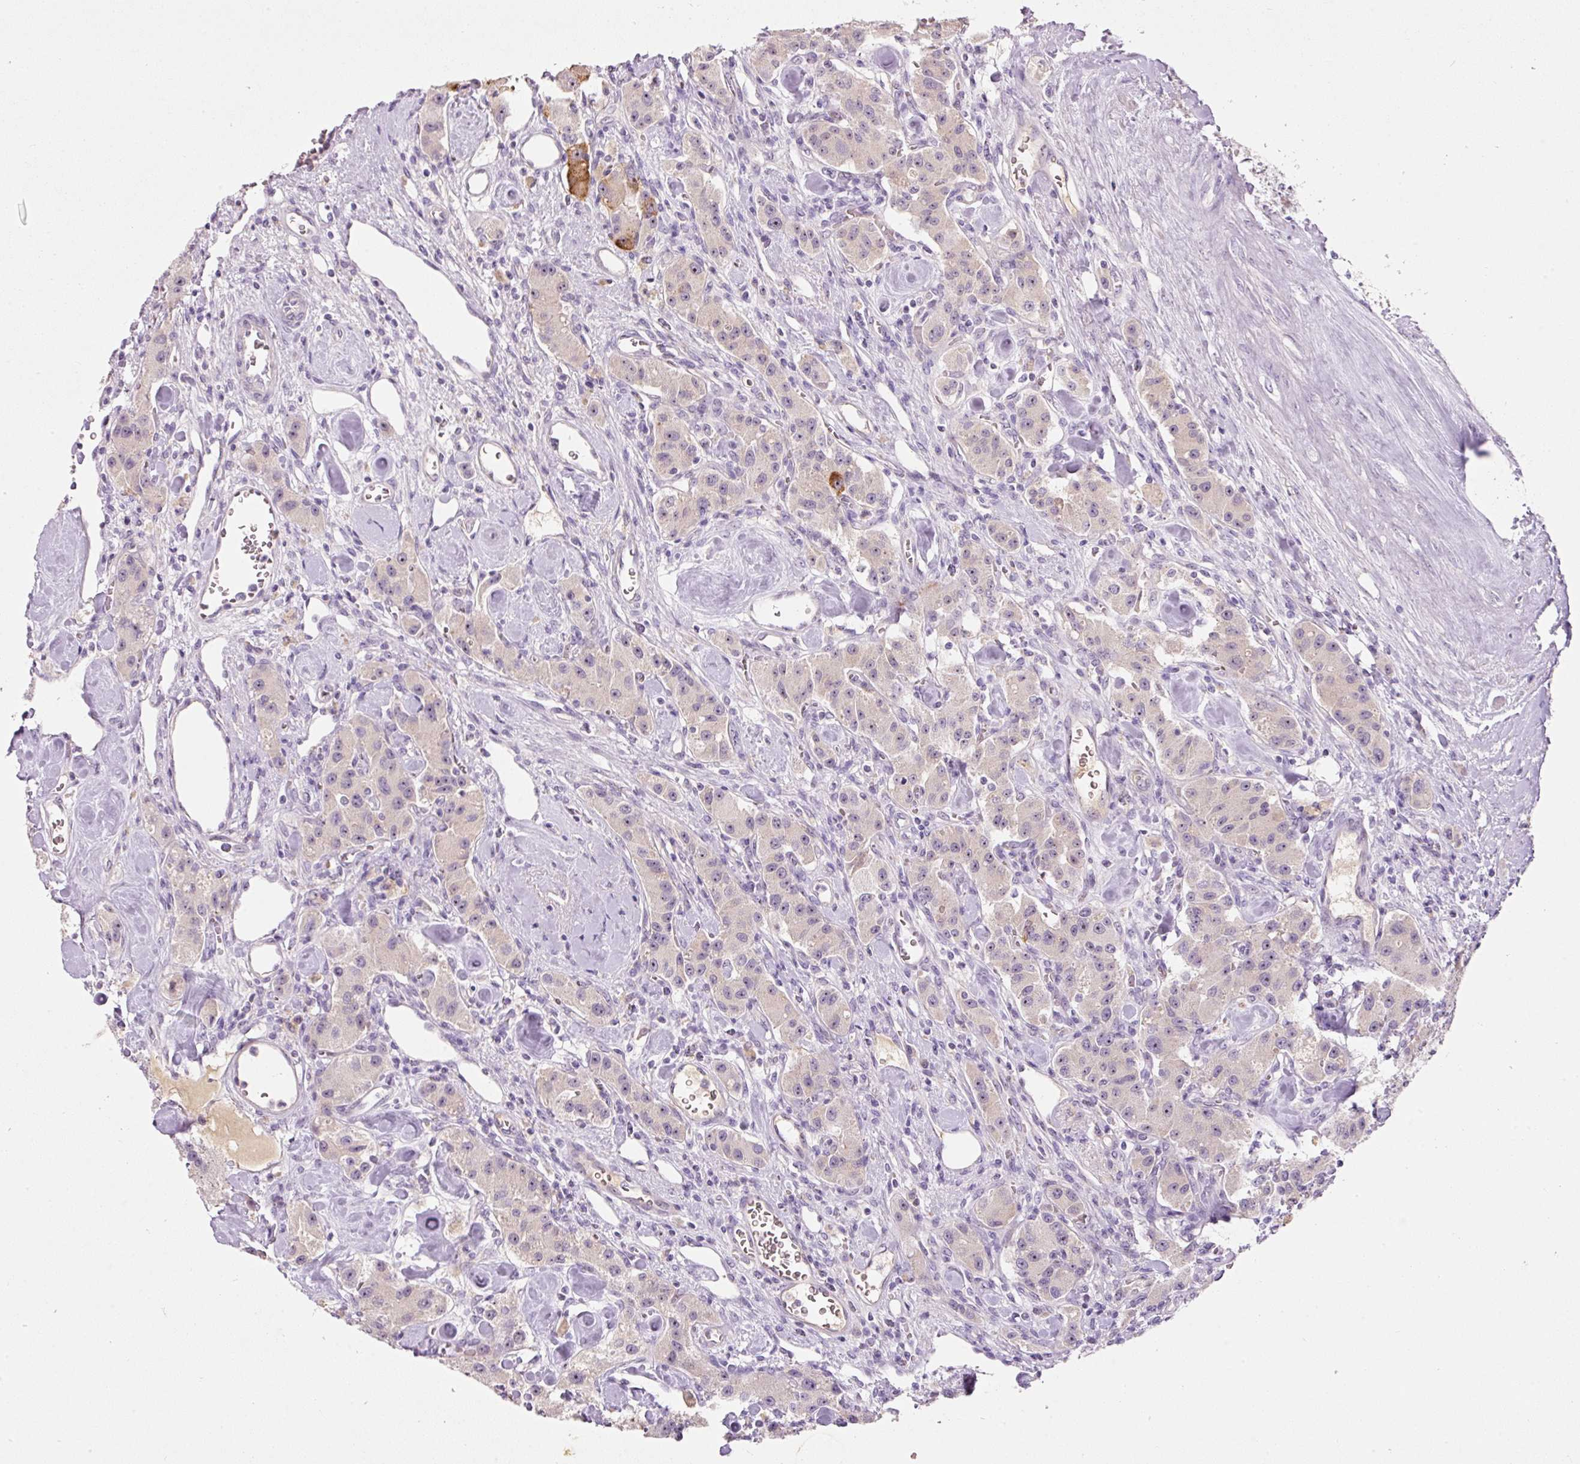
{"staining": {"intensity": "strong", "quantity": "<25%", "location": "cytoplasmic/membranous,nuclear"}, "tissue": "carcinoid", "cell_type": "Tumor cells", "image_type": "cancer", "snomed": [{"axis": "morphology", "description": "Carcinoid, malignant, NOS"}, {"axis": "topography", "description": "Pancreas"}], "caption": "Malignant carcinoid was stained to show a protein in brown. There is medium levels of strong cytoplasmic/membranous and nuclear positivity in approximately <25% of tumor cells. (Brightfield microscopy of DAB IHC at high magnification).", "gene": "TMEM37", "patient": {"sex": "male", "age": 41}}